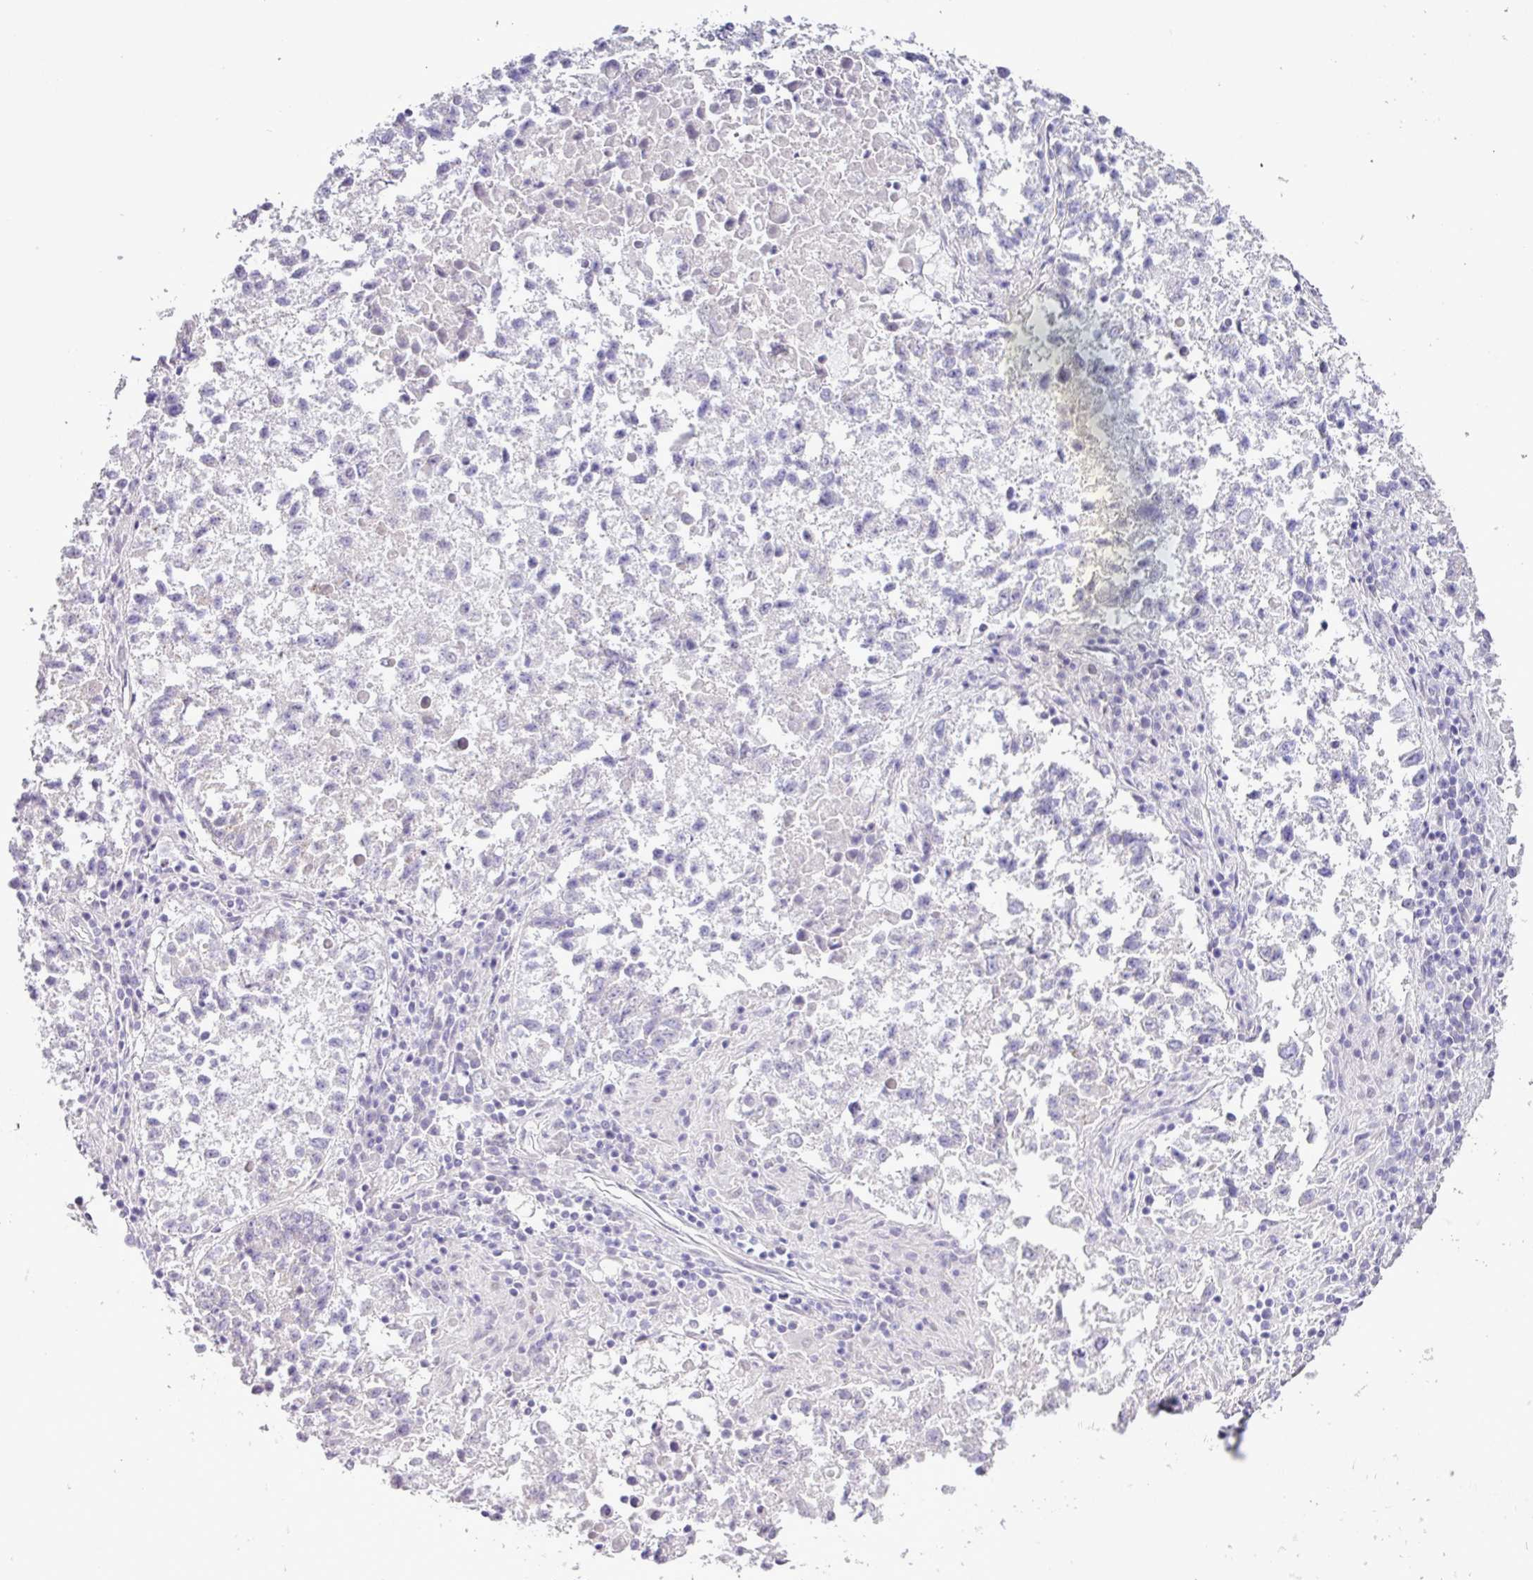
{"staining": {"intensity": "negative", "quantity": "none", "location": "none"}, "tissue": "lung cancer", "cell_type": "Tumor cells", "image_type": "cancer", "snomed": [{"axis": "morphology", "description": "Squamous cell carcinoma, NOS"}, {"axis": "topography", "description": "Lung"}], "caption": "A micrograph of lung cancer (squamous cell carcinoma) stained for a protein displays no brown staining in tumor cells. (Brightfield microscopy of DAB immunohistochemistry (IHC) at high magnification).", "gene": "CMTM5", "patient": {"sex": "male", "age": 73}}